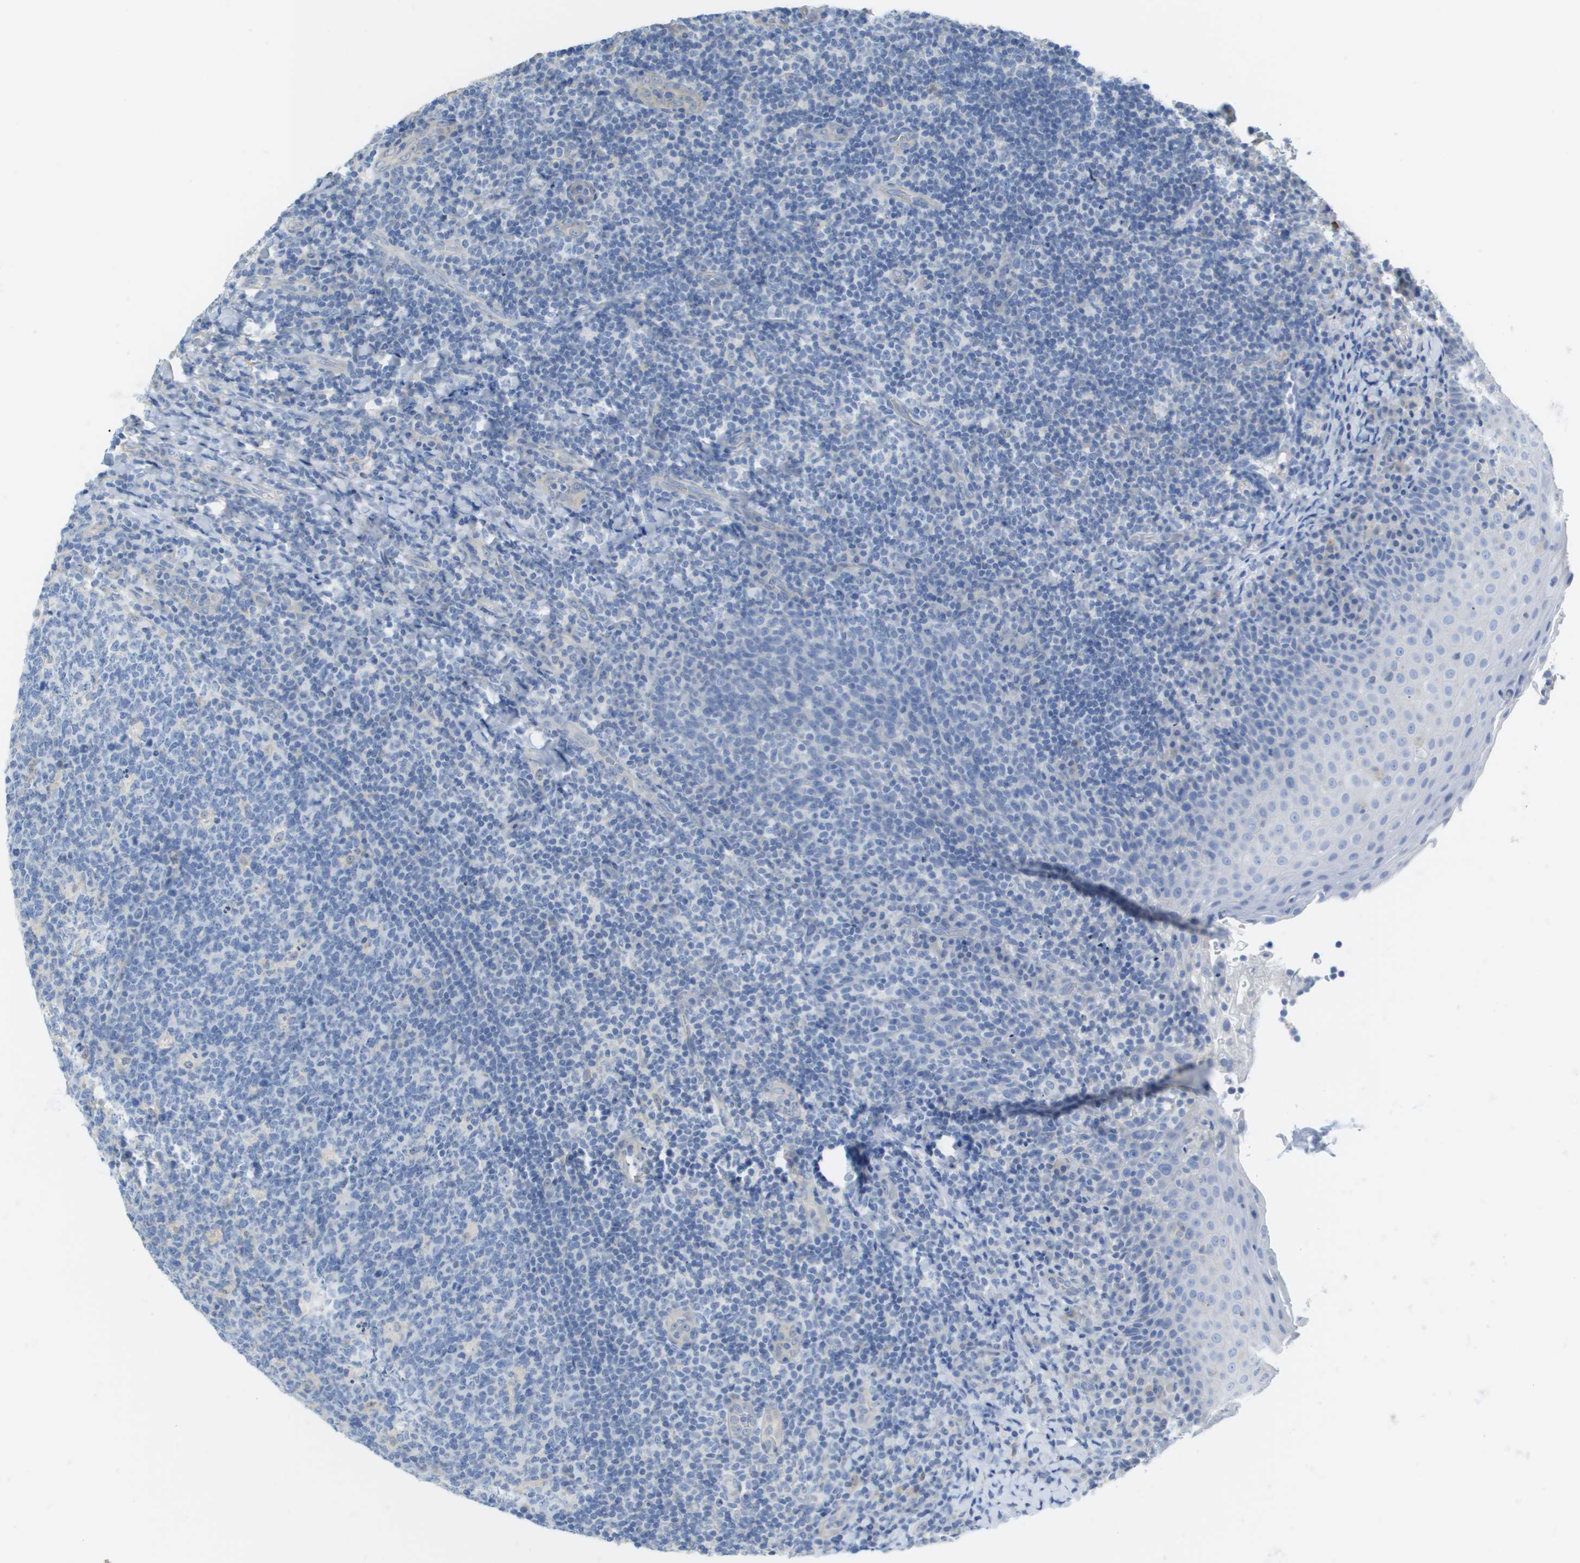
{"staining": {"intensity": "negative", "quantity": "none", "location": "none"}, "tissue": "tonsil", "cell_type": "Germinal center cells", "image_type": "normal", "snomed": [{"axis": "morphology", "description": "Normal tissue, NOS"}, {"axis": "topography", "description": "Tonsil"}], "caption": "High magnification brightfield microscopy of benign tonsil stained with DAB (3,3'-diaminobenzidine) (brown) and counterstained with hematoxylin (blue): germinal center cells show no significant positivity. Brightfield microscopy of immunohistochemistry stained with DAB (brown) and hematoxylin (blue), captured at high magnification.", "gene": "MYL3", "patient": {"sex": "male", "age": 17}}